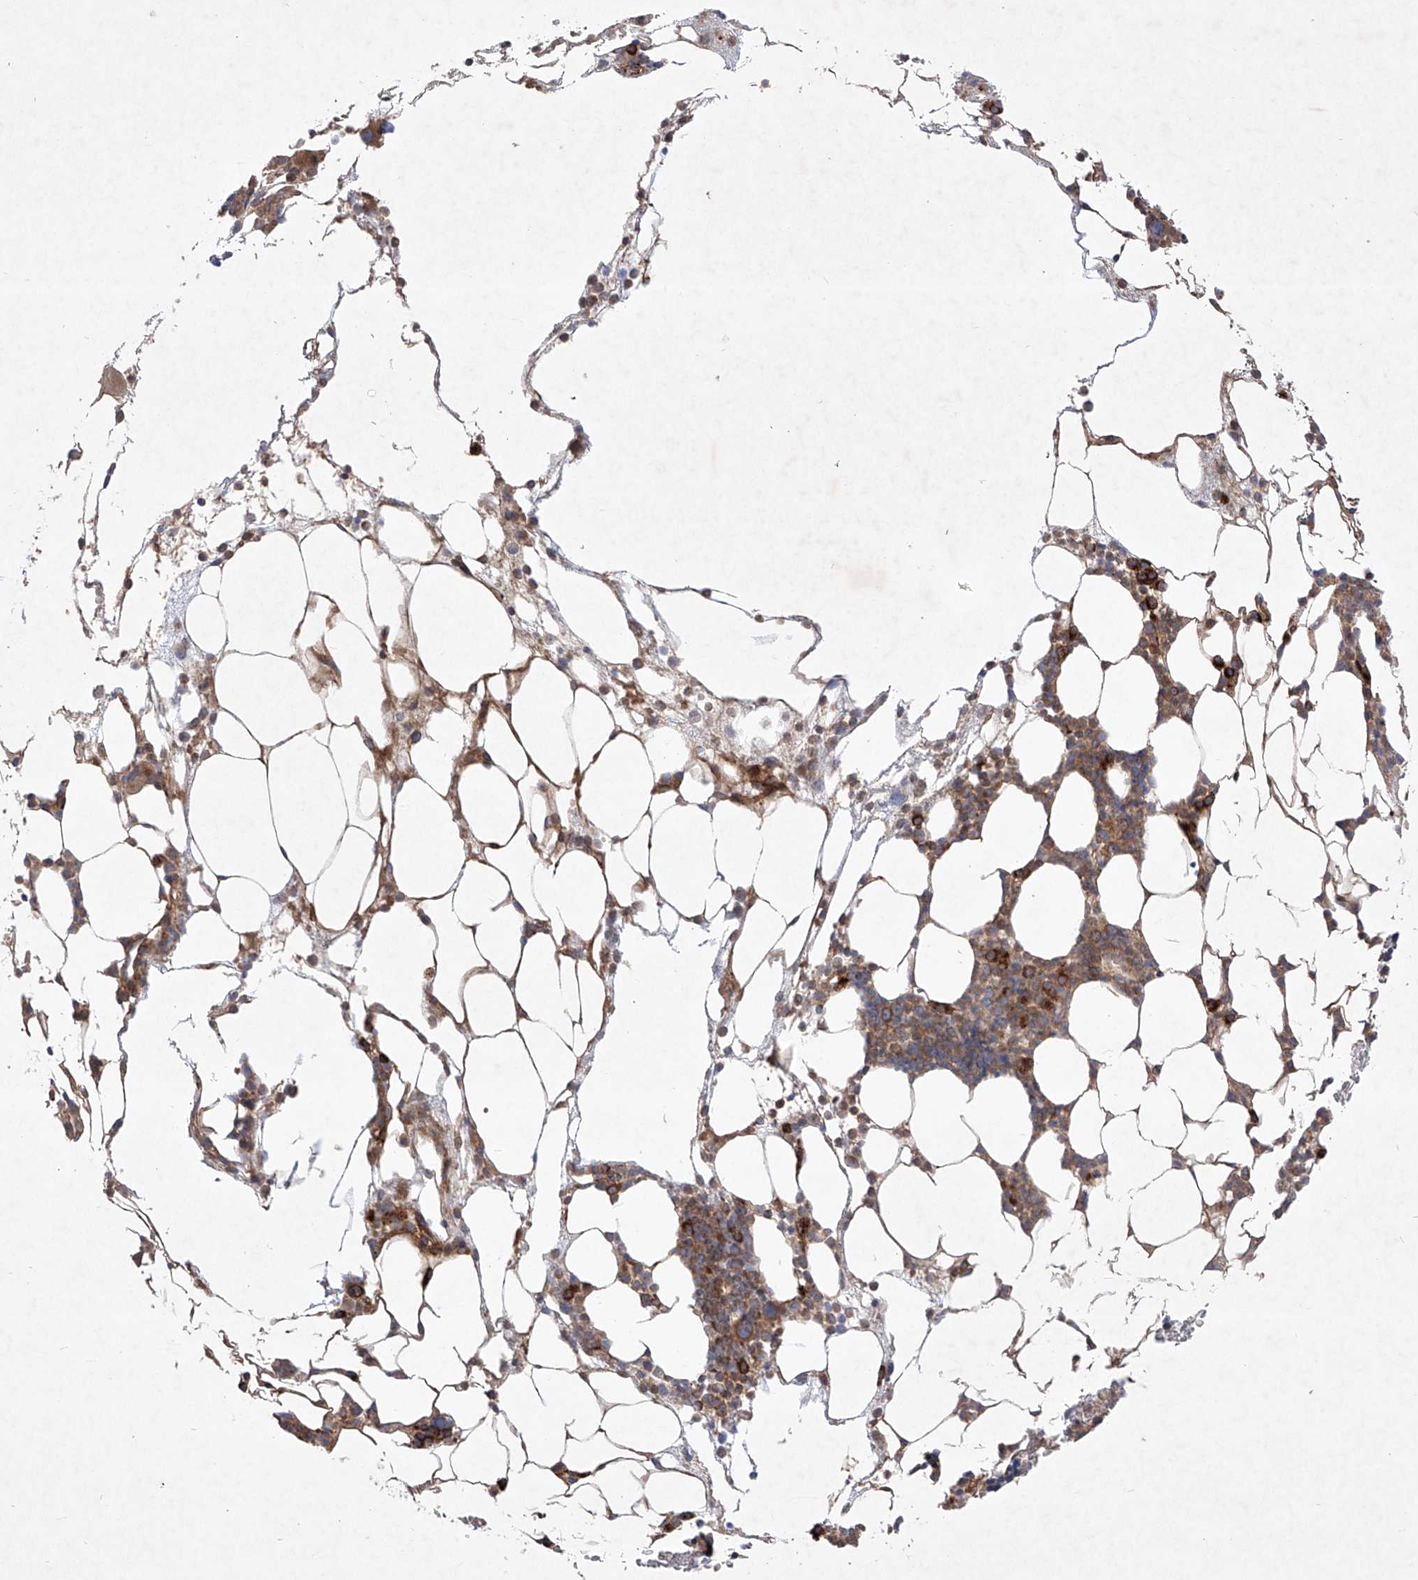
{"staining": {"intensity": "moderate", "quantity": ">75%", "location": "cytoplasmic/membranous"}, "tissue": "bone marrow", "cell_type": "Hematopoietic cells", "image_type": "normal", "snomed": [{"axis": "morphology", "description": "Normal tissue, NOS"}, {"axis": "morphology", "description": "Inflammation, NOS"}, {"axis": "topography", "description": "Bone marrow"}], "caption": "The immunohistochemical stain shows moderate cytoplasmic/membranous expression in hematopoietic cells of normal bone marrow. The protein of interest is shown in brown color, while the nuclei are stained blue.", "gene": "YKT6", "patient": {"sex": "female", "age": 78}}